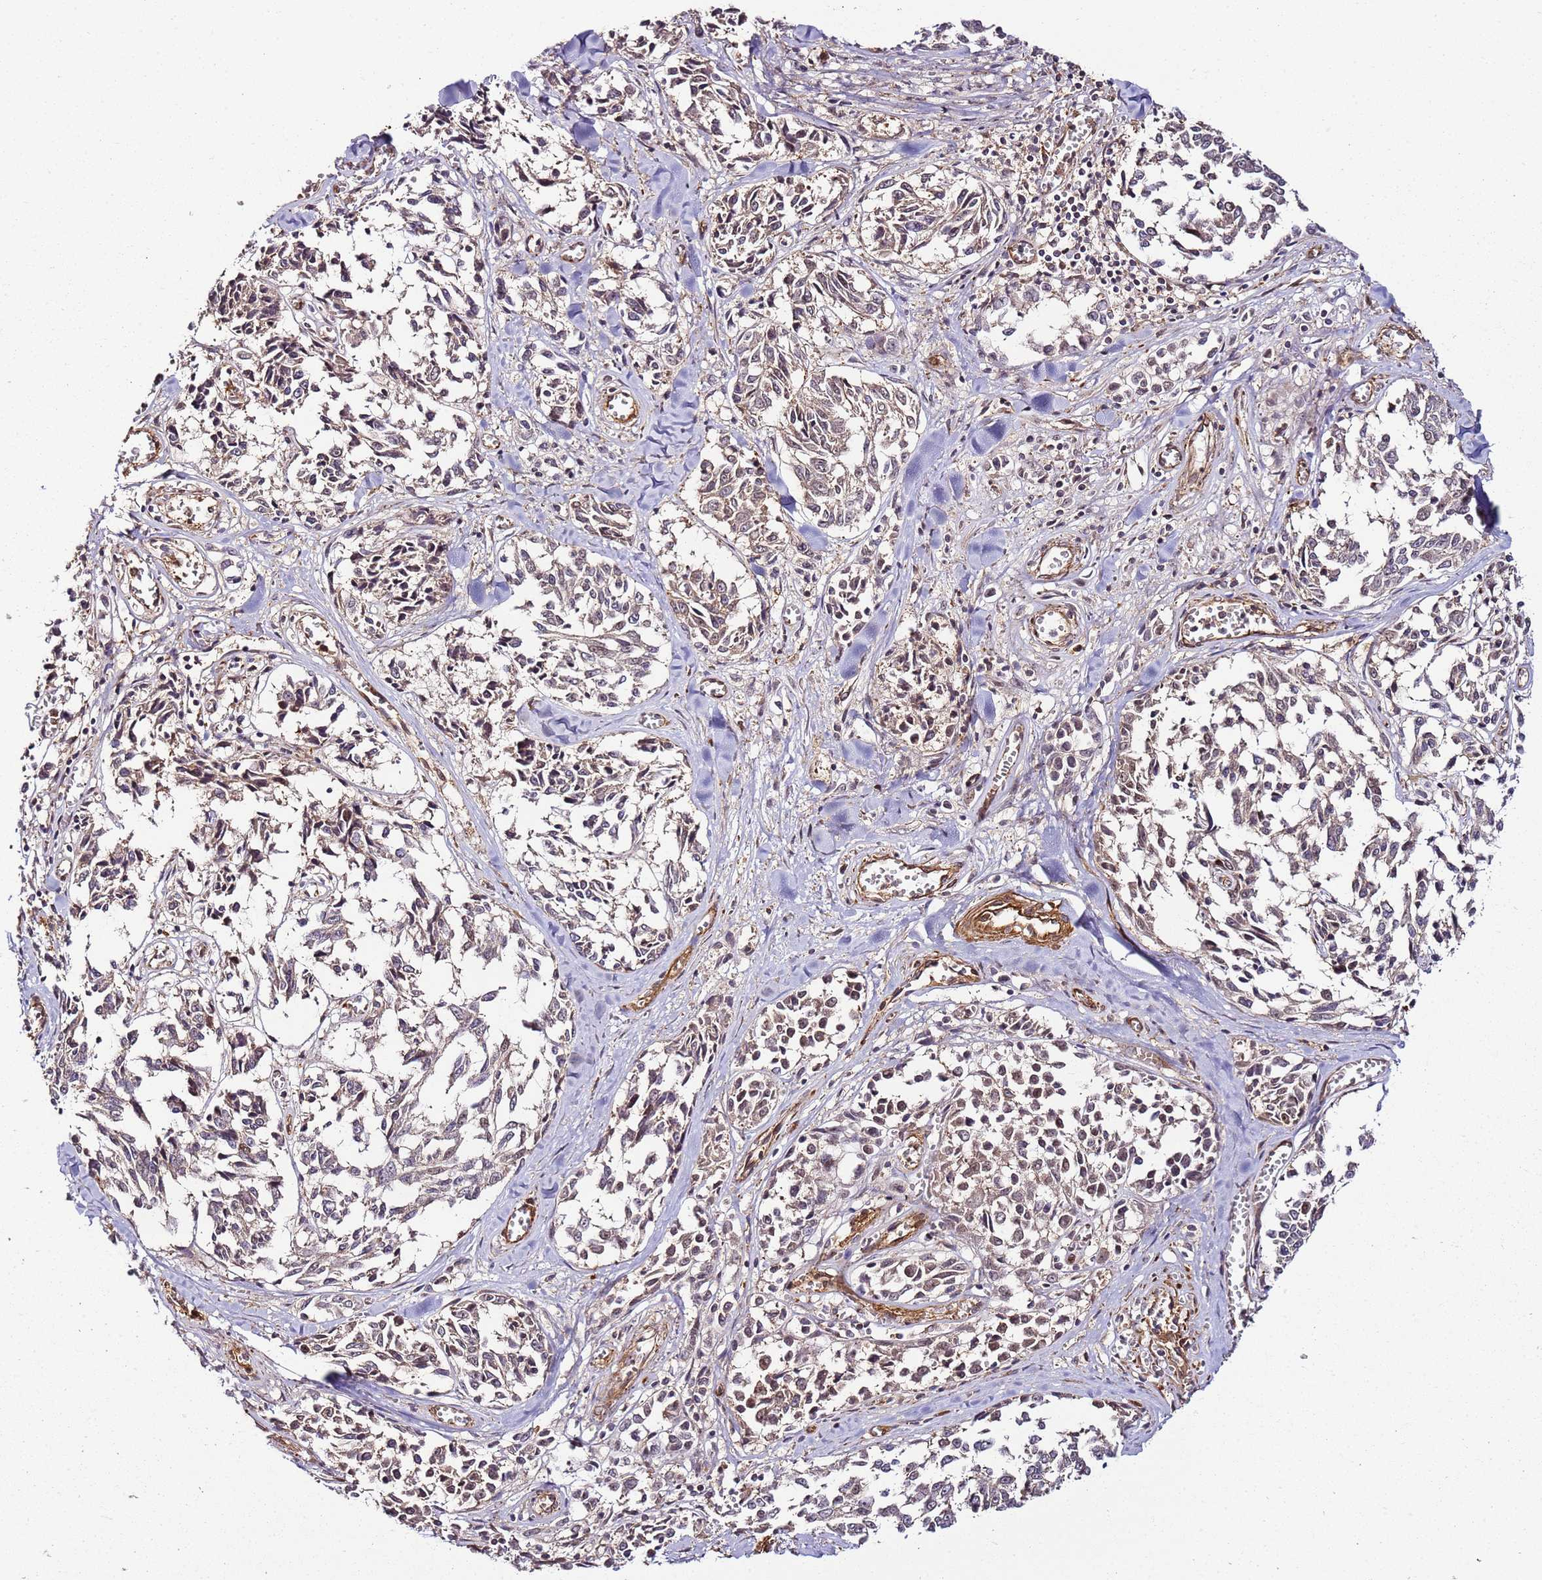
{"staining": {"intensity": "weak", "quantity": "25%-75%", "location": "cytoplasmic/membranous,nuclear"}, "tissue": "melanoma", "cell_type": "Tumor cells", "image_type": "cancer", "snomed": [{"axis": "morphology", "description": "Malignant melanoma, NOS"}, {"axis": "topography", "description": "Skin"}], "caption": "Melanoma stained for a protein shows weak cytoplasmic/membranous and nuclear positivity in tumor cells.", "gene": "CCNYL1", "patient": {"sex": "female", "age": 64}}